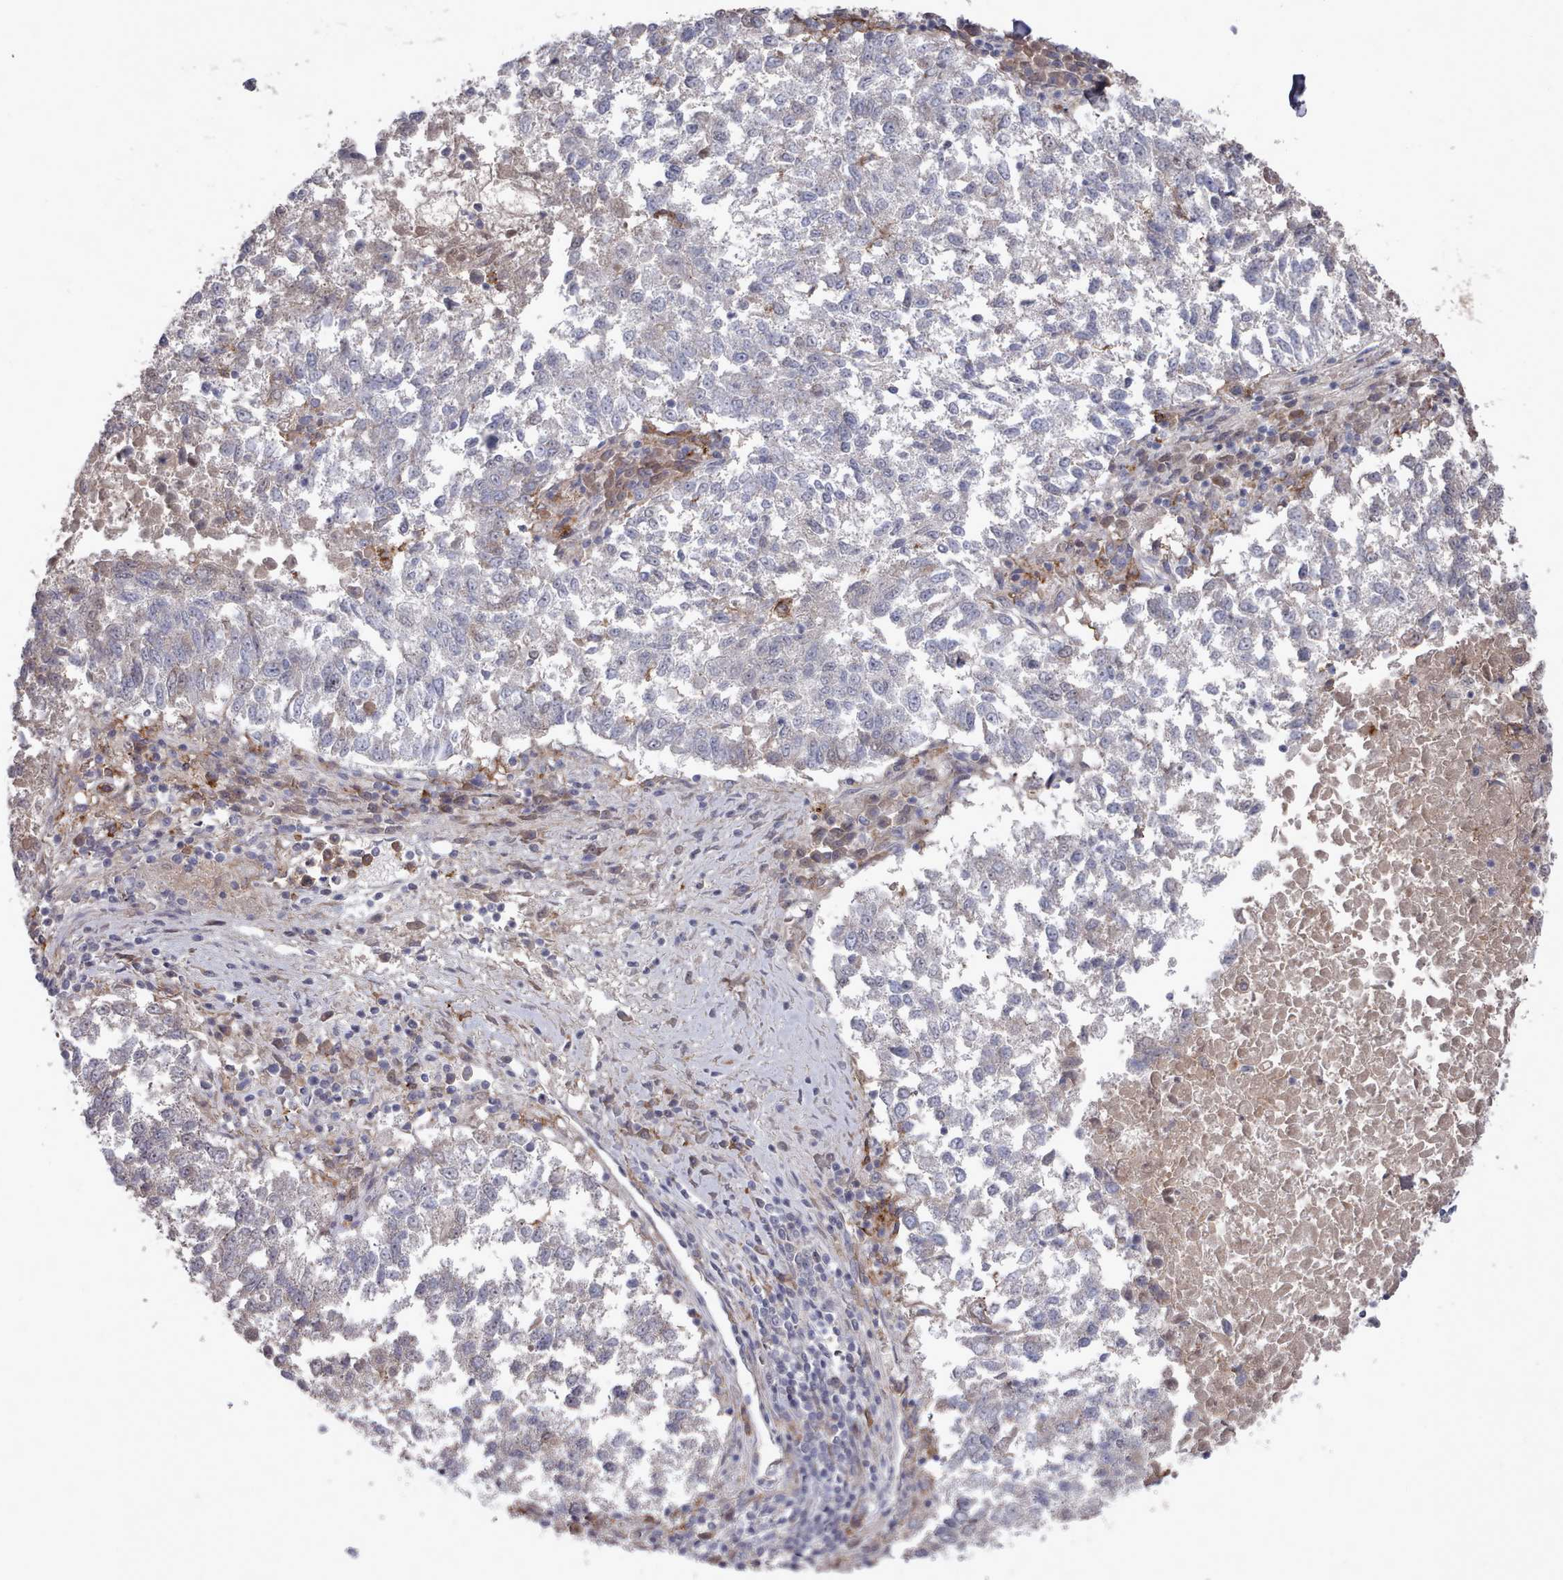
{"staining": {"intensity": "weak", "quantity": "<25%", "location": "cytoplasmic/membranous"}, "tissue": "lung cancer", "cell_type": "Tumor cells", "image_type": "cancer", "snomed": [{"axis": "morphology", "description": "Squamous cell carcinoma, NOS"}, {"axis": "topography", "description": "Lung"}], "caption": "An immunohistochemistry (IHC) micrograph of lung cancer (squamous cell carcinoma) is shown. There is no staining in tumor cells of lung cancer (squamous cell carcinoma).", "gene": "COL8A2", "patient": {"sex": "male", "age": 73}}